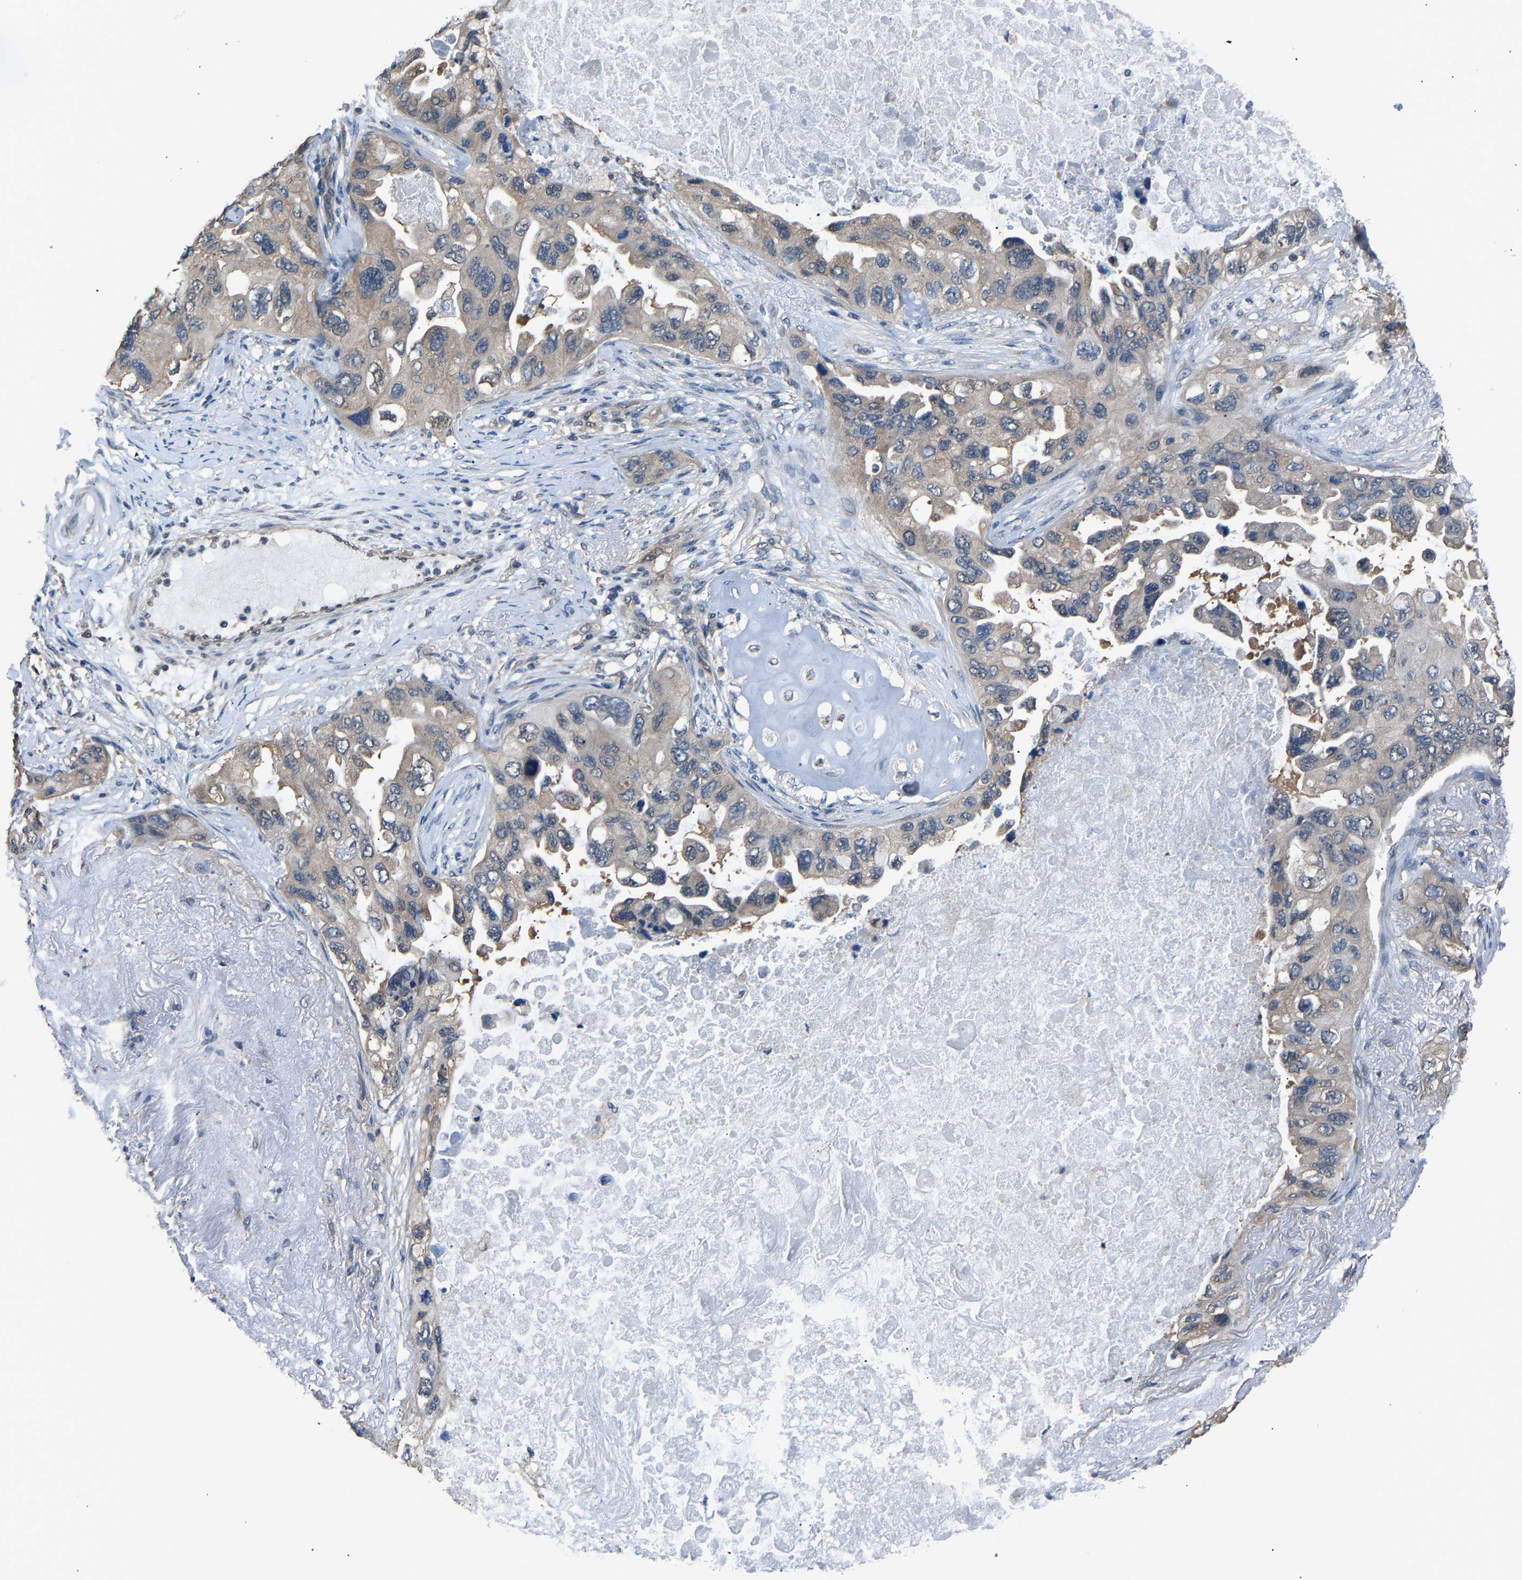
{"staining": {"intensity": "weak", "quantity": "25%-75%", "location": "cytoplasmic/membranous"}, "tissue": "lung cancer", "cell_type": "Tumor cells", "image_type": "cancer", "snomed": [{"axis": "morphology", "description": "Squamous cell carcinoma, NOS"}, {"axis": "topography", "description": "Lung"}], "caption": "Immunohistochemical staining of human squamous cell carcinoma (lung) reveals low levels of weak cytoplasmic/membranous protein positivity in approximately 25%-75% of tumor cells. The staining was performed using DAB (3,3'-diaminobenzidine) to visualize the protein expression in brown, while the nuclei were stained in blue with hematoxylin (Magnification: 20x).", "gene": "ABCC9", "patient": {"sex": "female", "age": 73}}